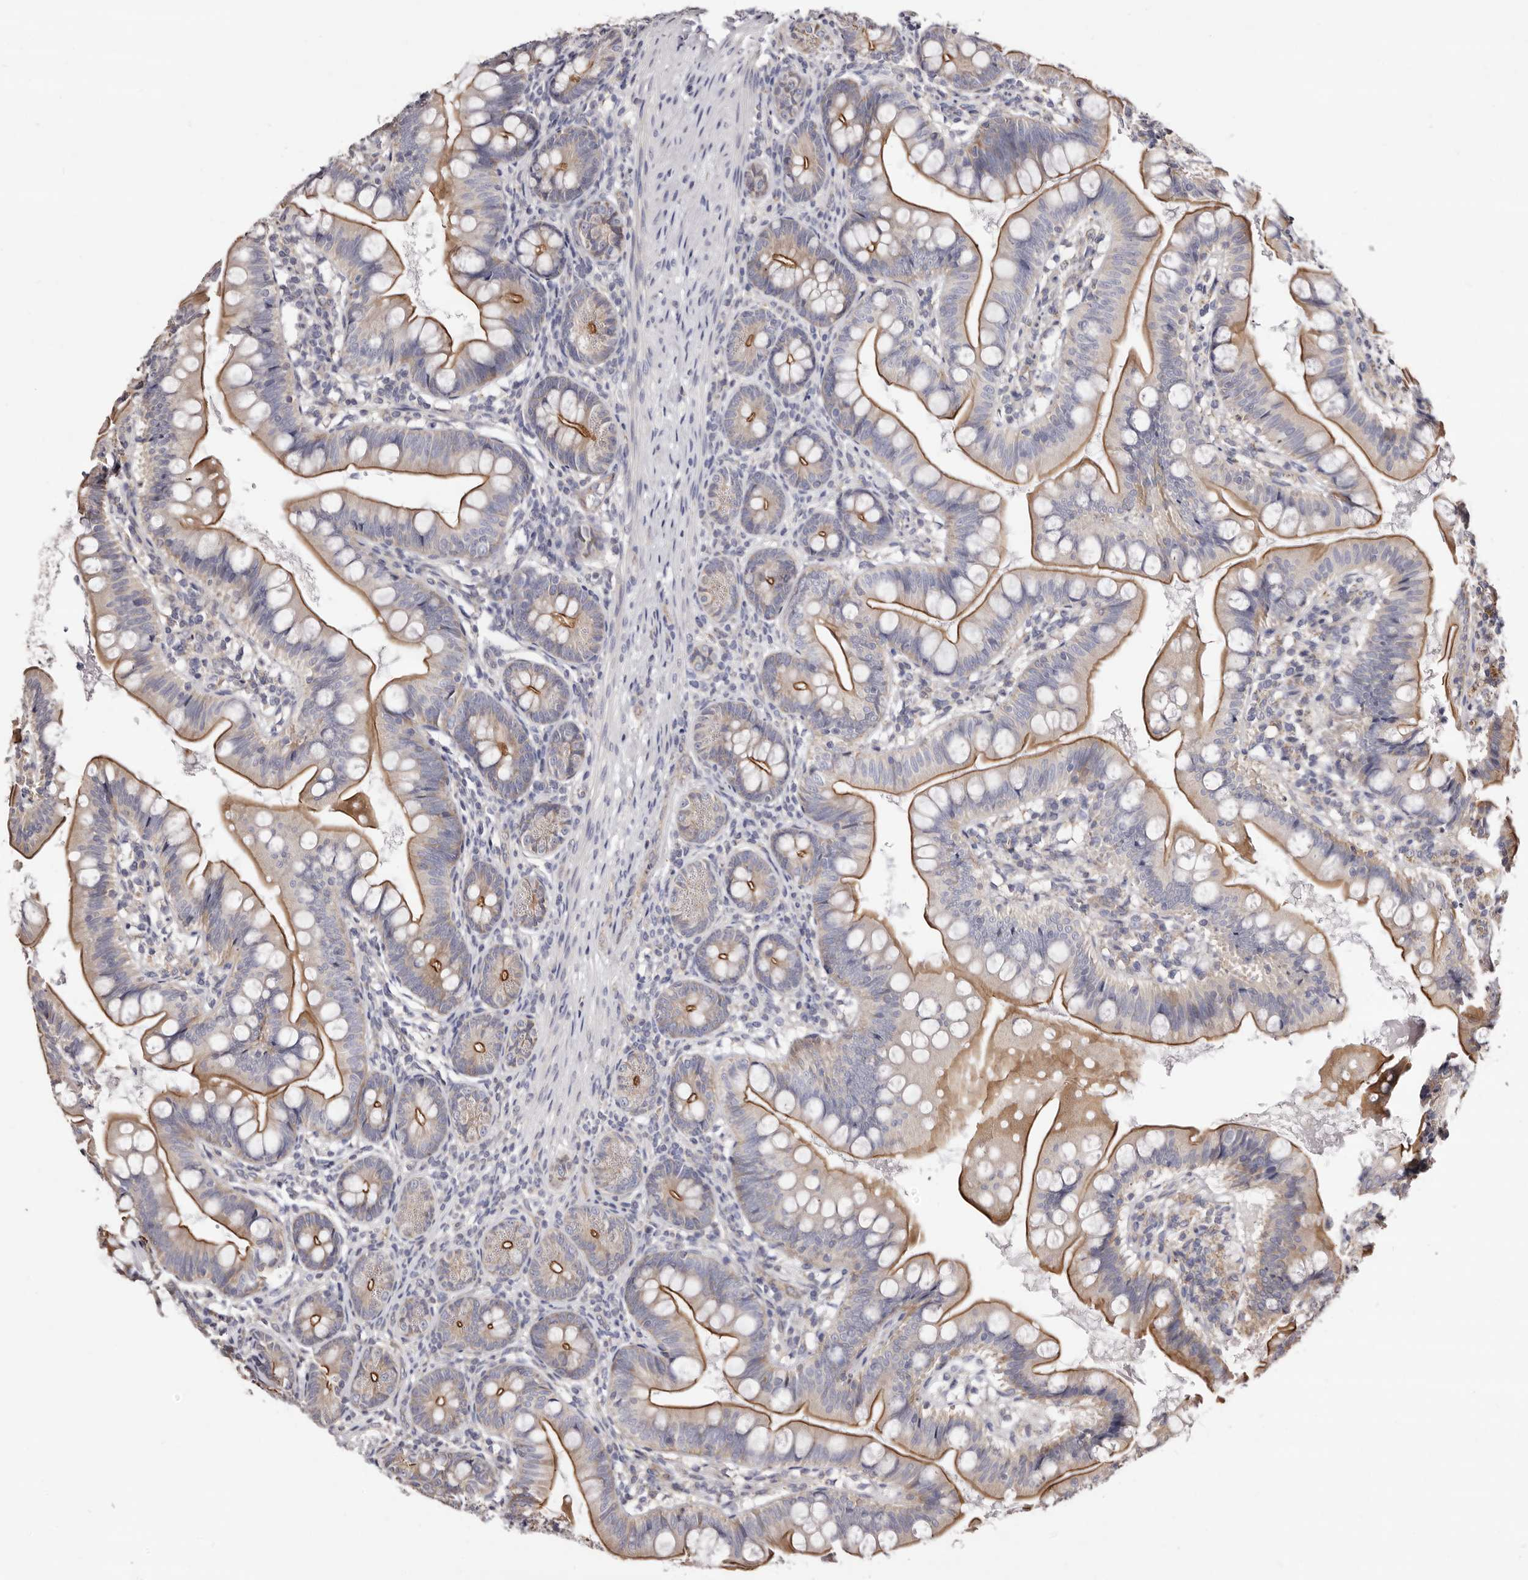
{"staining": {"intensity": "moderate", "quantity": ">75%", "location": "cytoplasmic/membranous"}, "tissue": "small intestine", "cell_type": "Glandular cells", "image_type": "normal", "snomed": [{"axis": "morphology", "description": "Normal tissue, NOS"}, {"axis": "topography", "description": "Small intestine"}], "caption": "The micrograph exhibits staining of unremarkable small intestine, revealing moderate cytoplasmic/membranous protein positivity (brown color) within glandular cells.", "gene": "LUZP1", "patient": {"sex": "male", "age": 7}}